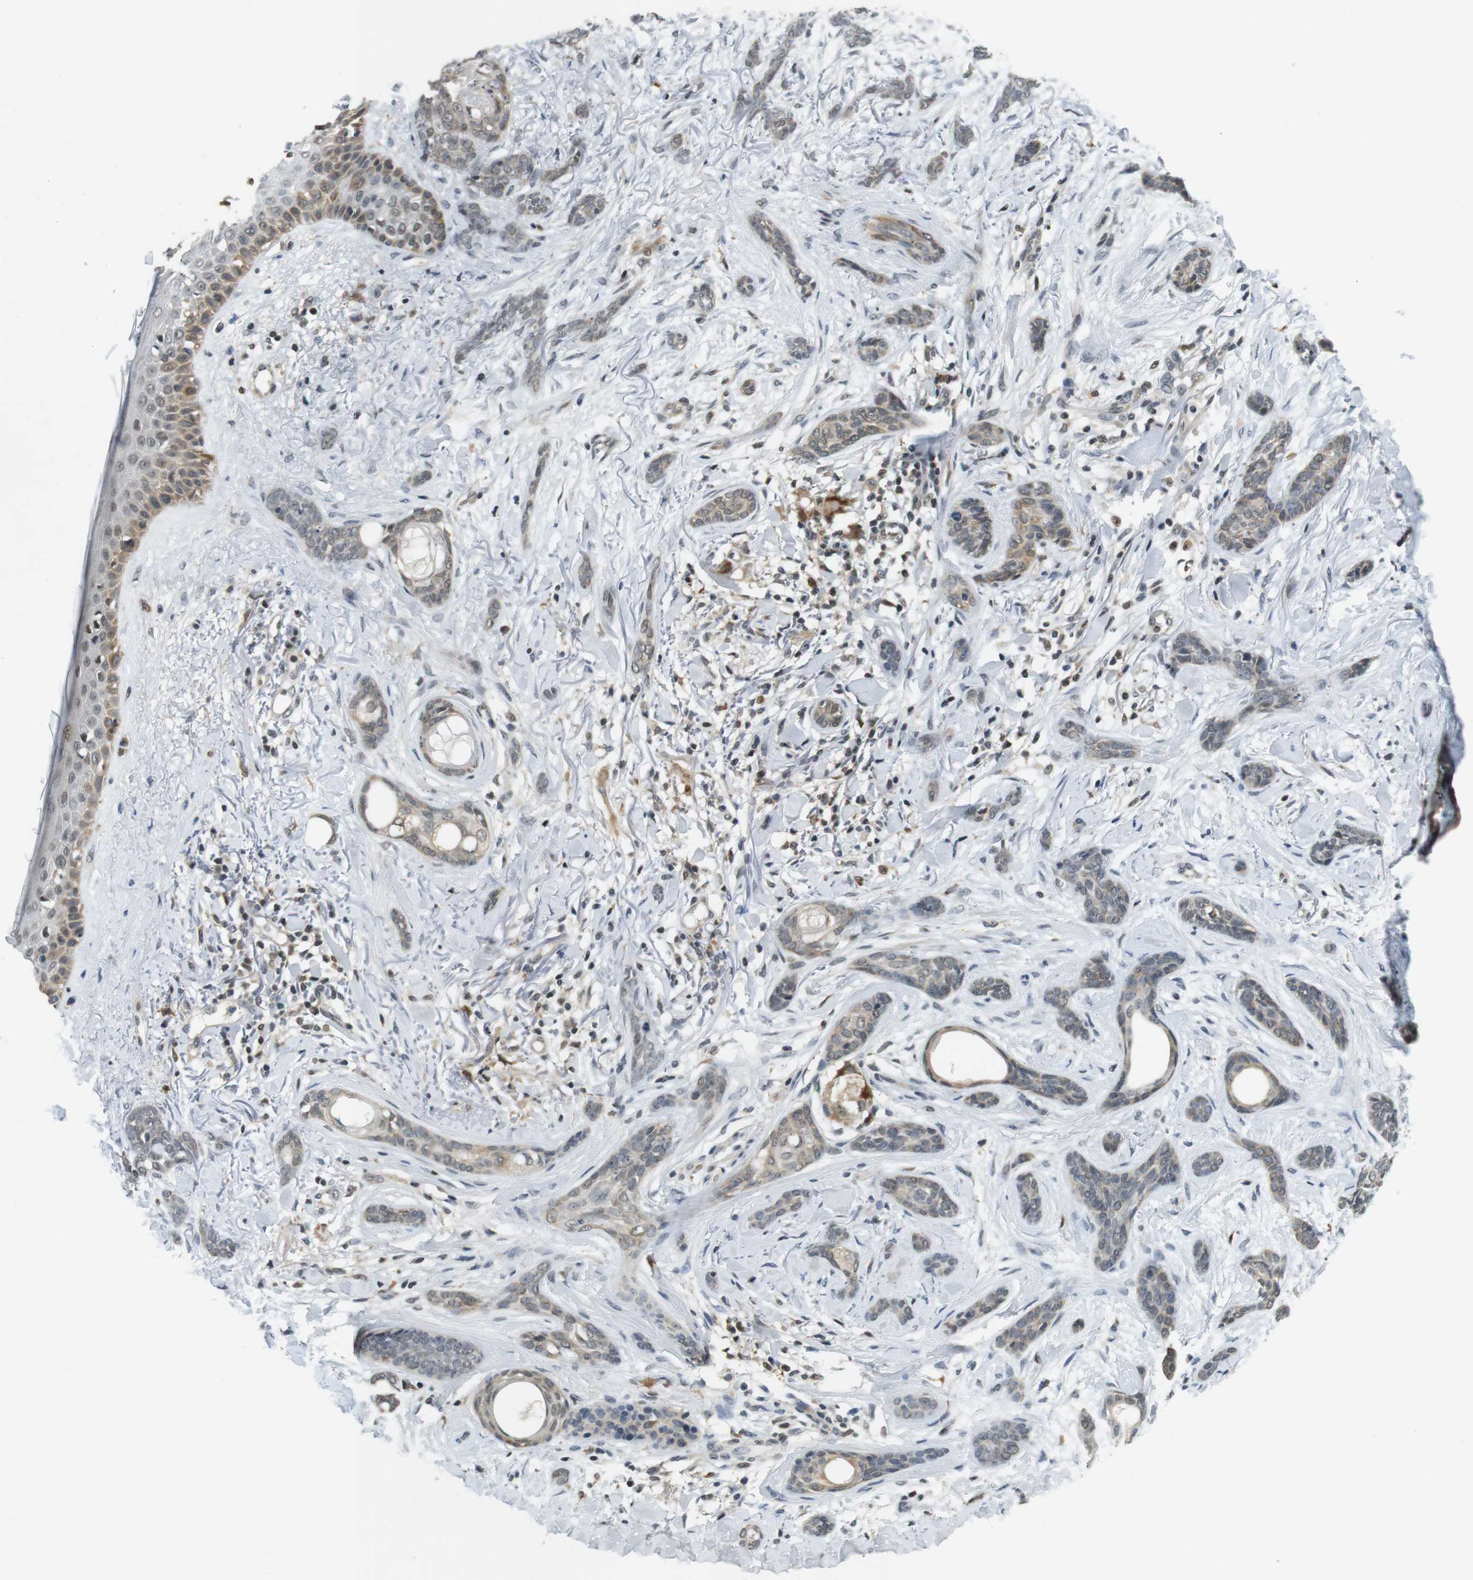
{"staining": {"intensity": "weak", "quantity": "25%-75%", "location": "cytoplasmic/membranous,nuclear"}, "tissue": "skin cancer", "cell_type": "Tumor cells", "image_type": "cancer", "snomed": [{"axis": "morphology", "description": "Basal cell carcinoma"}, {"axis": "morphology", "description": "Adnexal tumor, benign"}, {"axis": "topography", "description": "Skin"}], "caption": "This is an image of IHC staining of skin cancer, which shows weak staining in the cytoplasmic/membranous and nuclear of tumor cells.", "gene": "BRD4", "patient": {"sex": "female", "age": 42}}